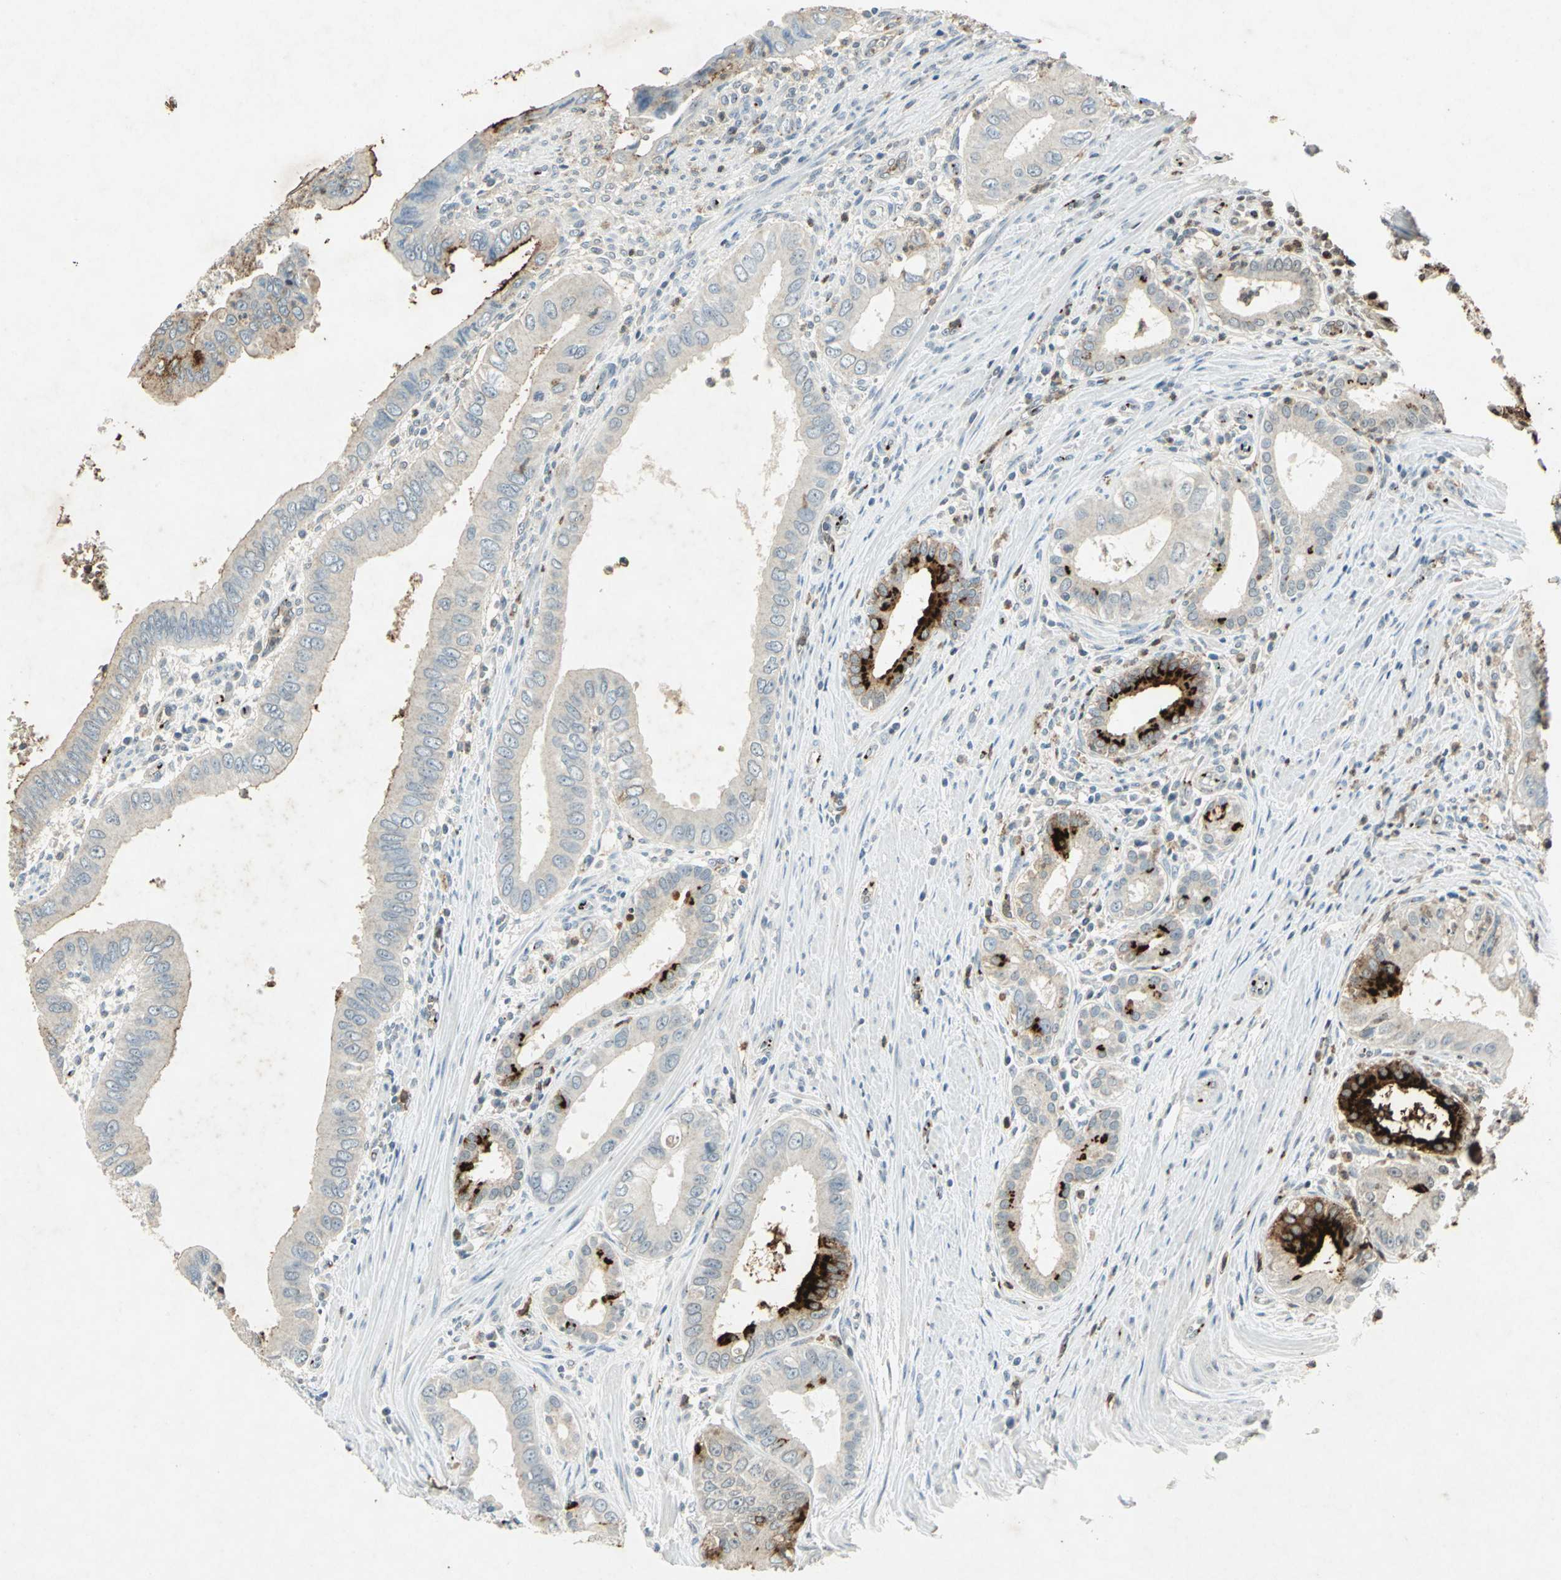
{"staining": {"intensity": "strong", "quantity": "<25%", "location": "cytoplasmic/membranous"}, "tissue": "pancreatic cancer", "cell_type": "Tumor cells", "image_type": "cancer", "snomed": [{"axis": "morphology", "description": "Normal tissue, NOS"}, {"axis": "topography", "description": "Lymph node"}], "caption": "Human pancreatic cancer stained with a brown dye displays strong cytoplasmic/membranous positive positivity in about <25% of tumor cells.", "gene": "CAMK2B", "patient": {"sex": "male", "age": 50}}